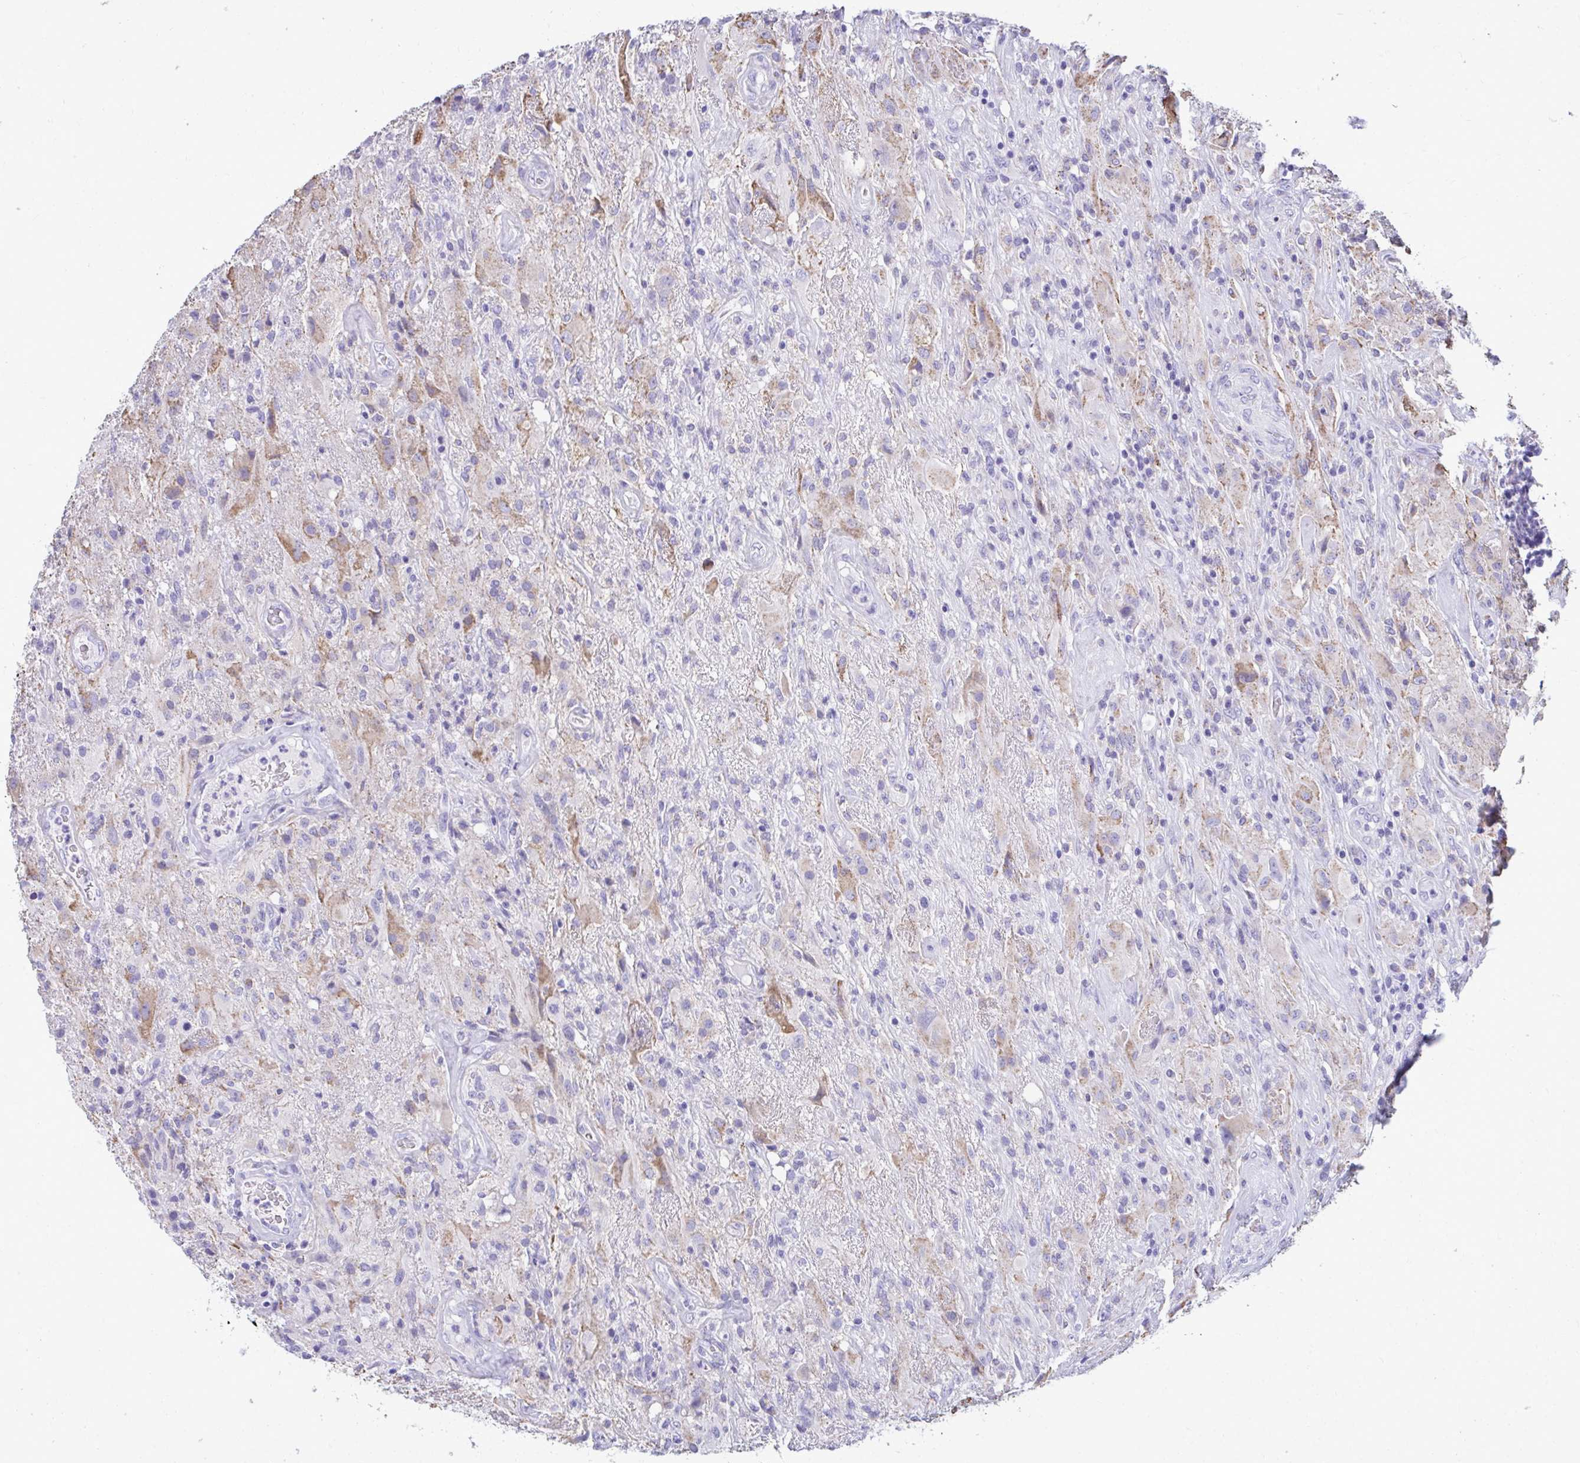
{"staining": {"intensity": "negative", "quantity": "none", "location": "none"}, "tissue": "glioma", "cell_type": "Tumor cells", "image_type": "cancer", "snomed": [{"axis": "morphology", "description": "Glioma, malignant, High grade"}, {"axis": "topography", "description": "Brain"}], "caption": "High magnification brightfield microscopy of glioma stained with DAB (3,3'-diaminobenzidine) (brown) and counterstained with hematoxylin (blue): tumor cells show no significant positivity.", "gene": "AIG1", "patient": {"sex": "male", "age": 46}}